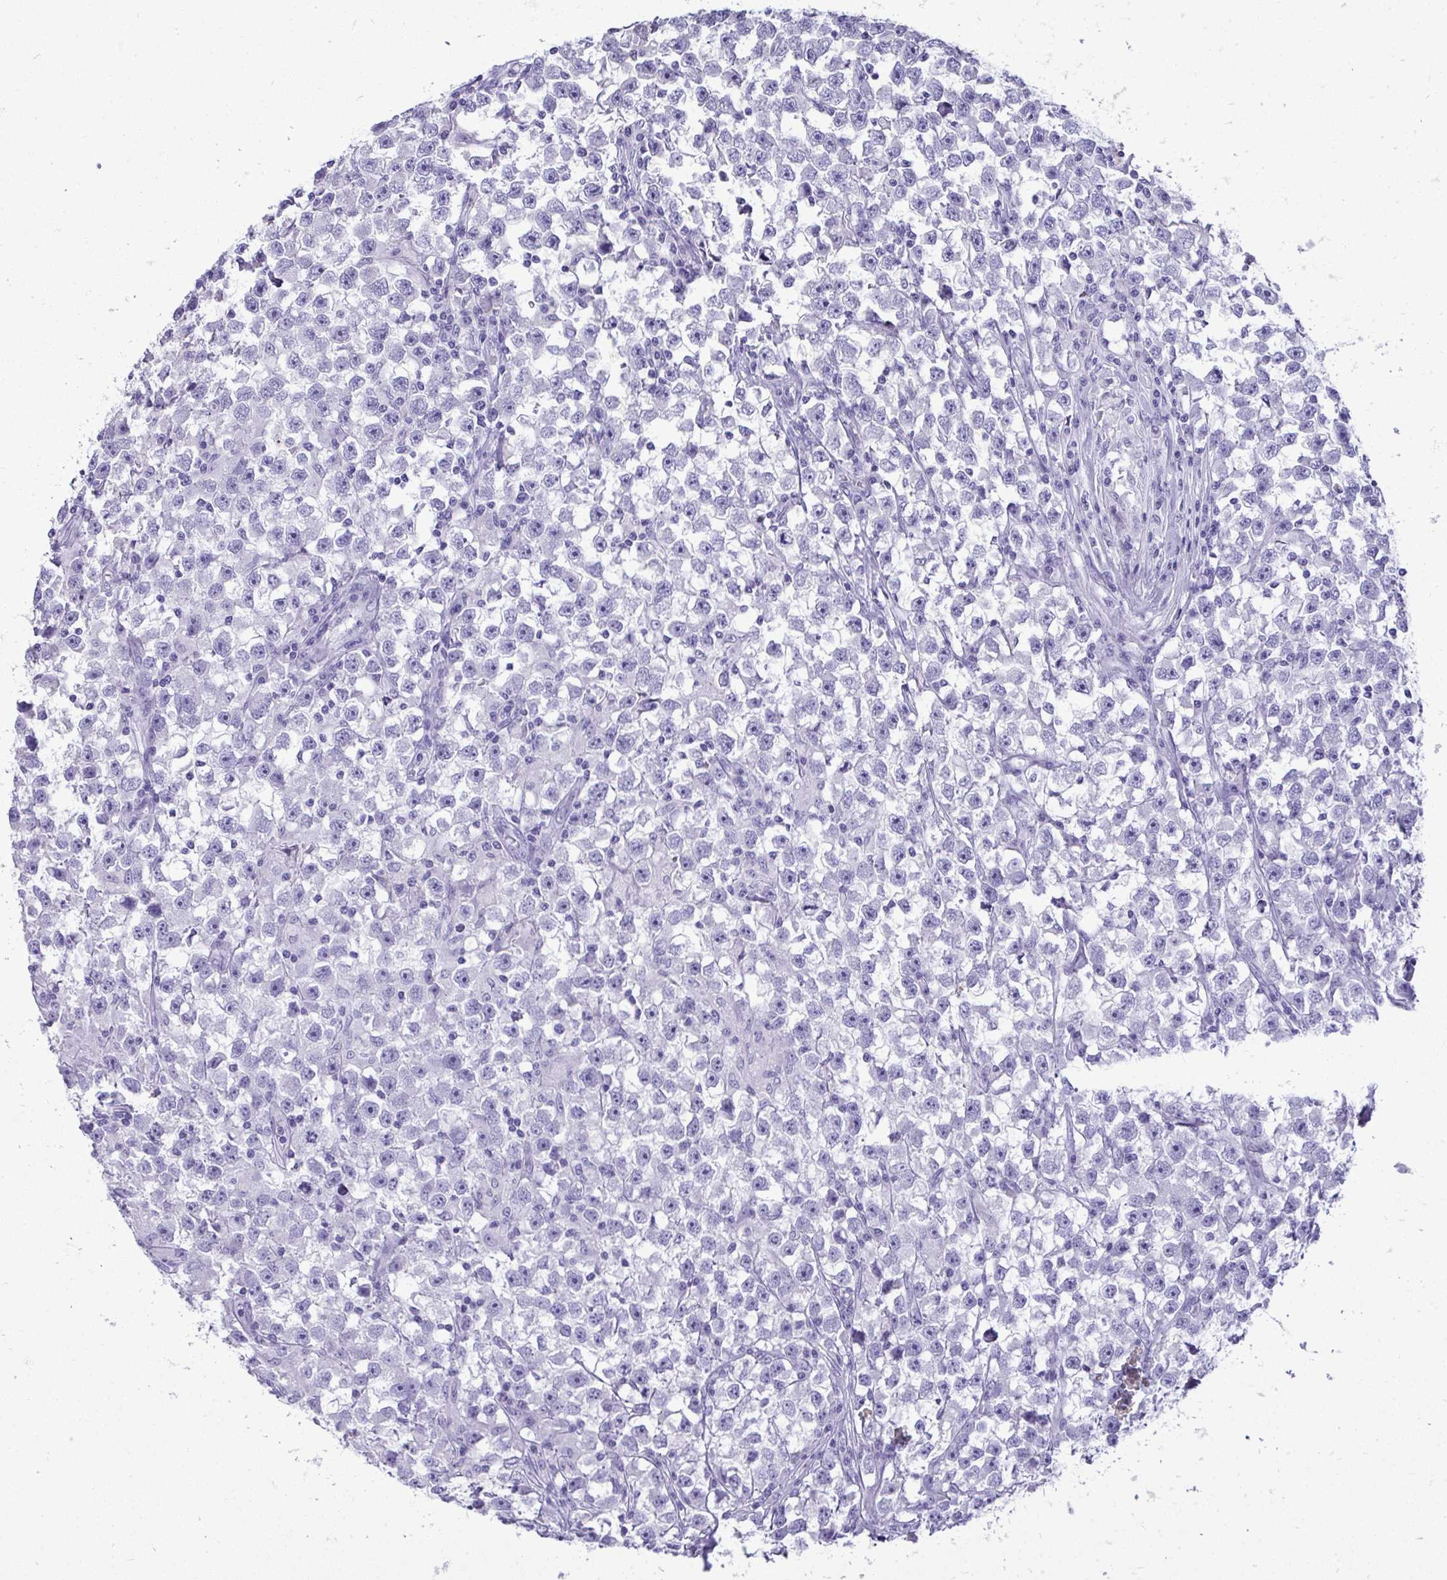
{"staining": {"intensity": "negative", "quantity": "none", "location": "none"}, "tissue": "testis cancer", "cell_type": "Tumor cells", "image_type": "cancer", "snomed": [{"axis": "morphology", "description": "Seminoma, NOS"}, {"axis": "topography", "description": "Testis"}], "caption": "IHC of testis cancer reveals no positivity in tumor cells.", "gene": "PRM2", "patient": {"sex": "male", "age": 33}}